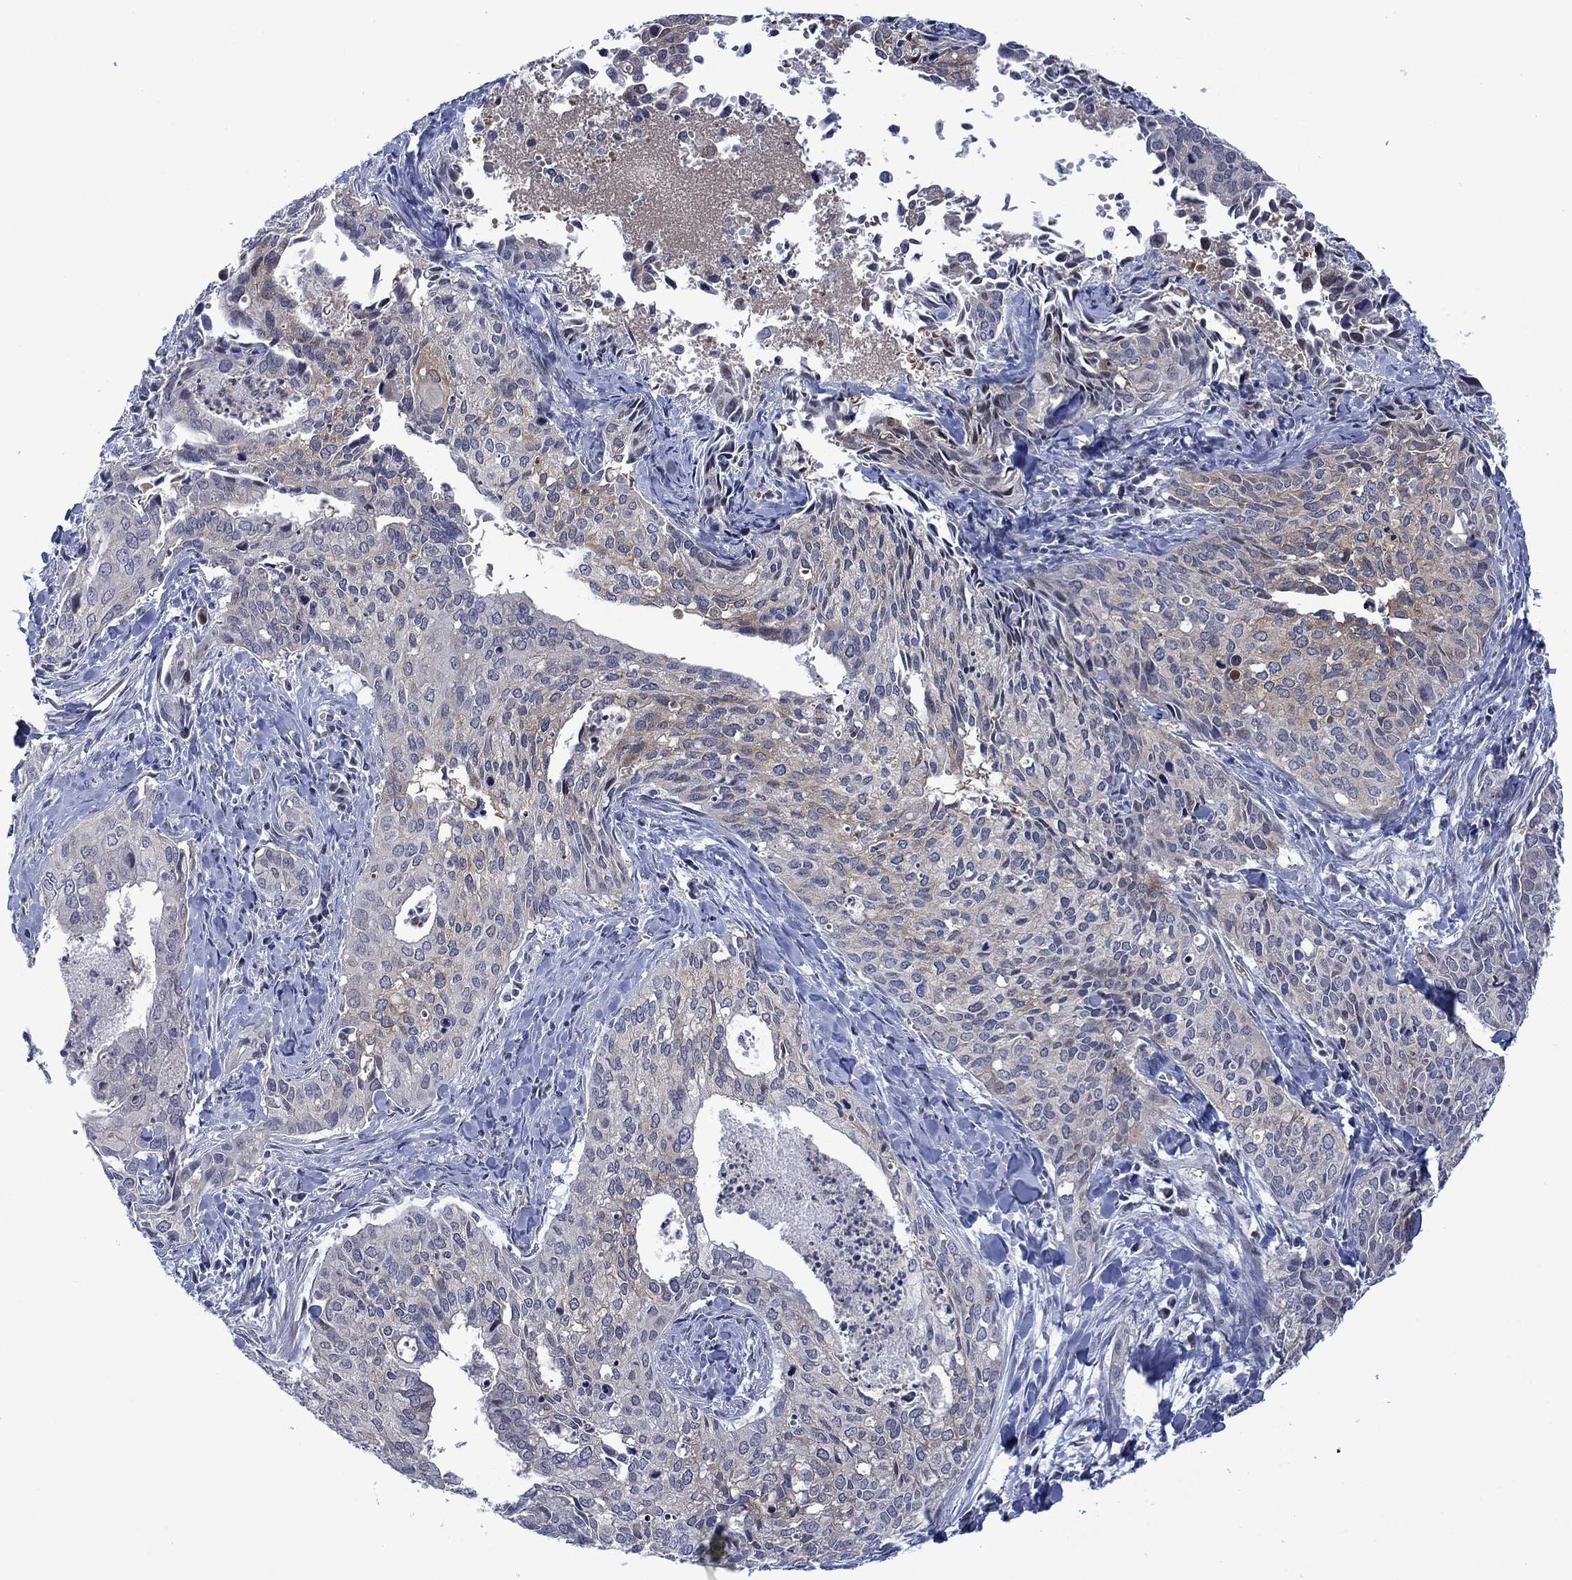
{"staining": {"intensity": "moderate", "quantity": "<25%", "location": "cytoplasmic/membranous"}, "tissue": "cervical cancer", "cell_type": "Tumor cells", "image_type": "cancer", "snomed": [{"axis": "morphology", "description": "Squamous cell carcinoma, NOS"}, {"axis": "topography", "description": "Cervix"}], "caption": "Cervical squamous cell carcinoma stained with a protein marker displays moderate staining in tumor cells.", "gene": "AGL", "patient": {"sex": "female", "age": 29}}